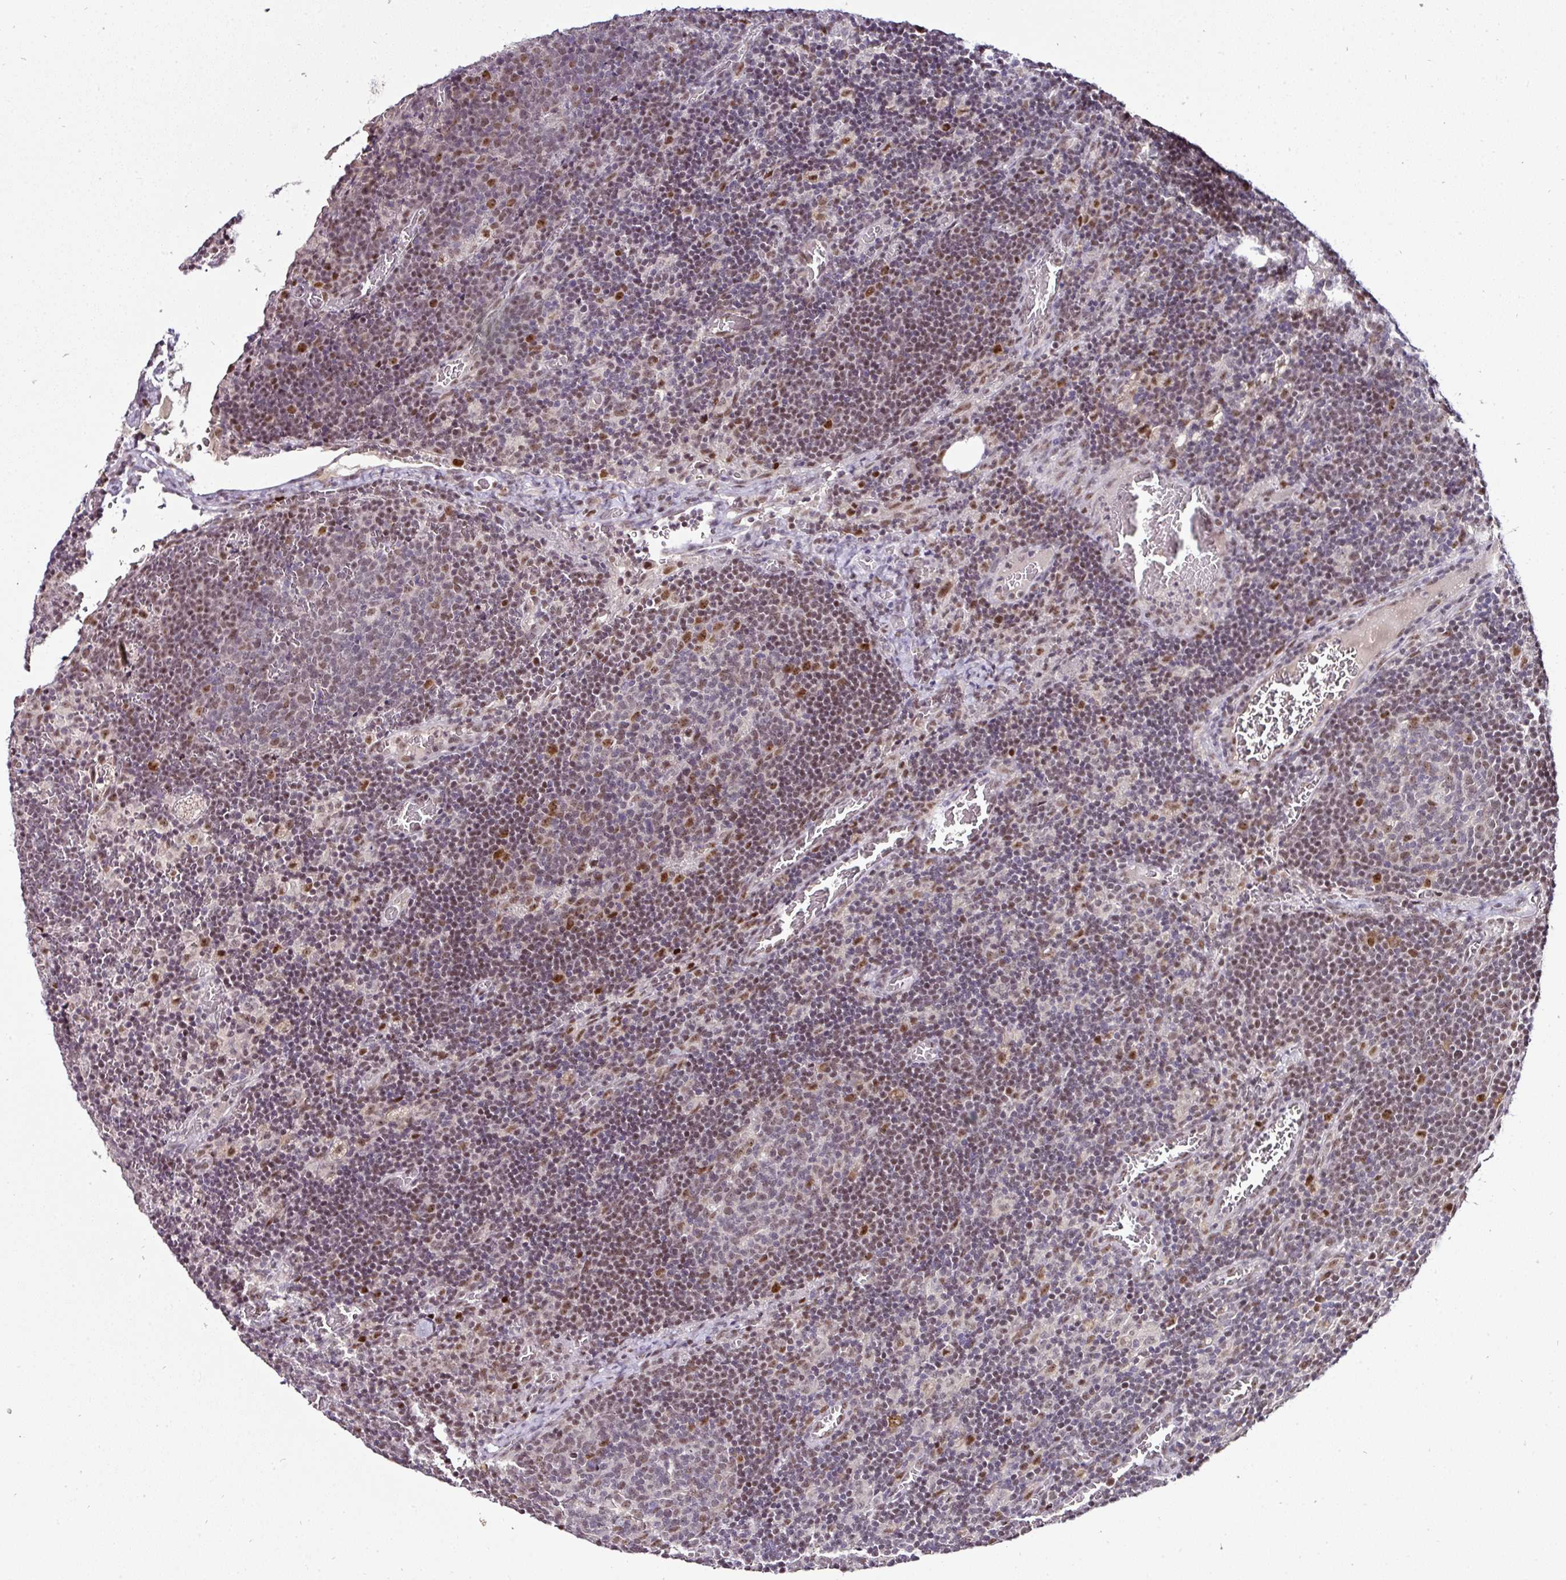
{"staining": {"intensity": "moderate", "quantity": "<25%", "location": "nuclear"}, "tissue": "lymph node", "cell_type": "Germinal center cells", "image_type": "normal", "snomed": [{"axis": "morphology", "description": "Normal tissue, NOS"}, {"axis": "topography", "description": "Lymph node"}], "caption": "This micrograph reveals normal lymph node stained with IHC to label a protein in brown. The nuclear of germinal center cells show moderate positivity for the protein. Nuclei are counter-stained blue.", "gene": "KLF16", "patient": {"sex": "male", "age": 50}}